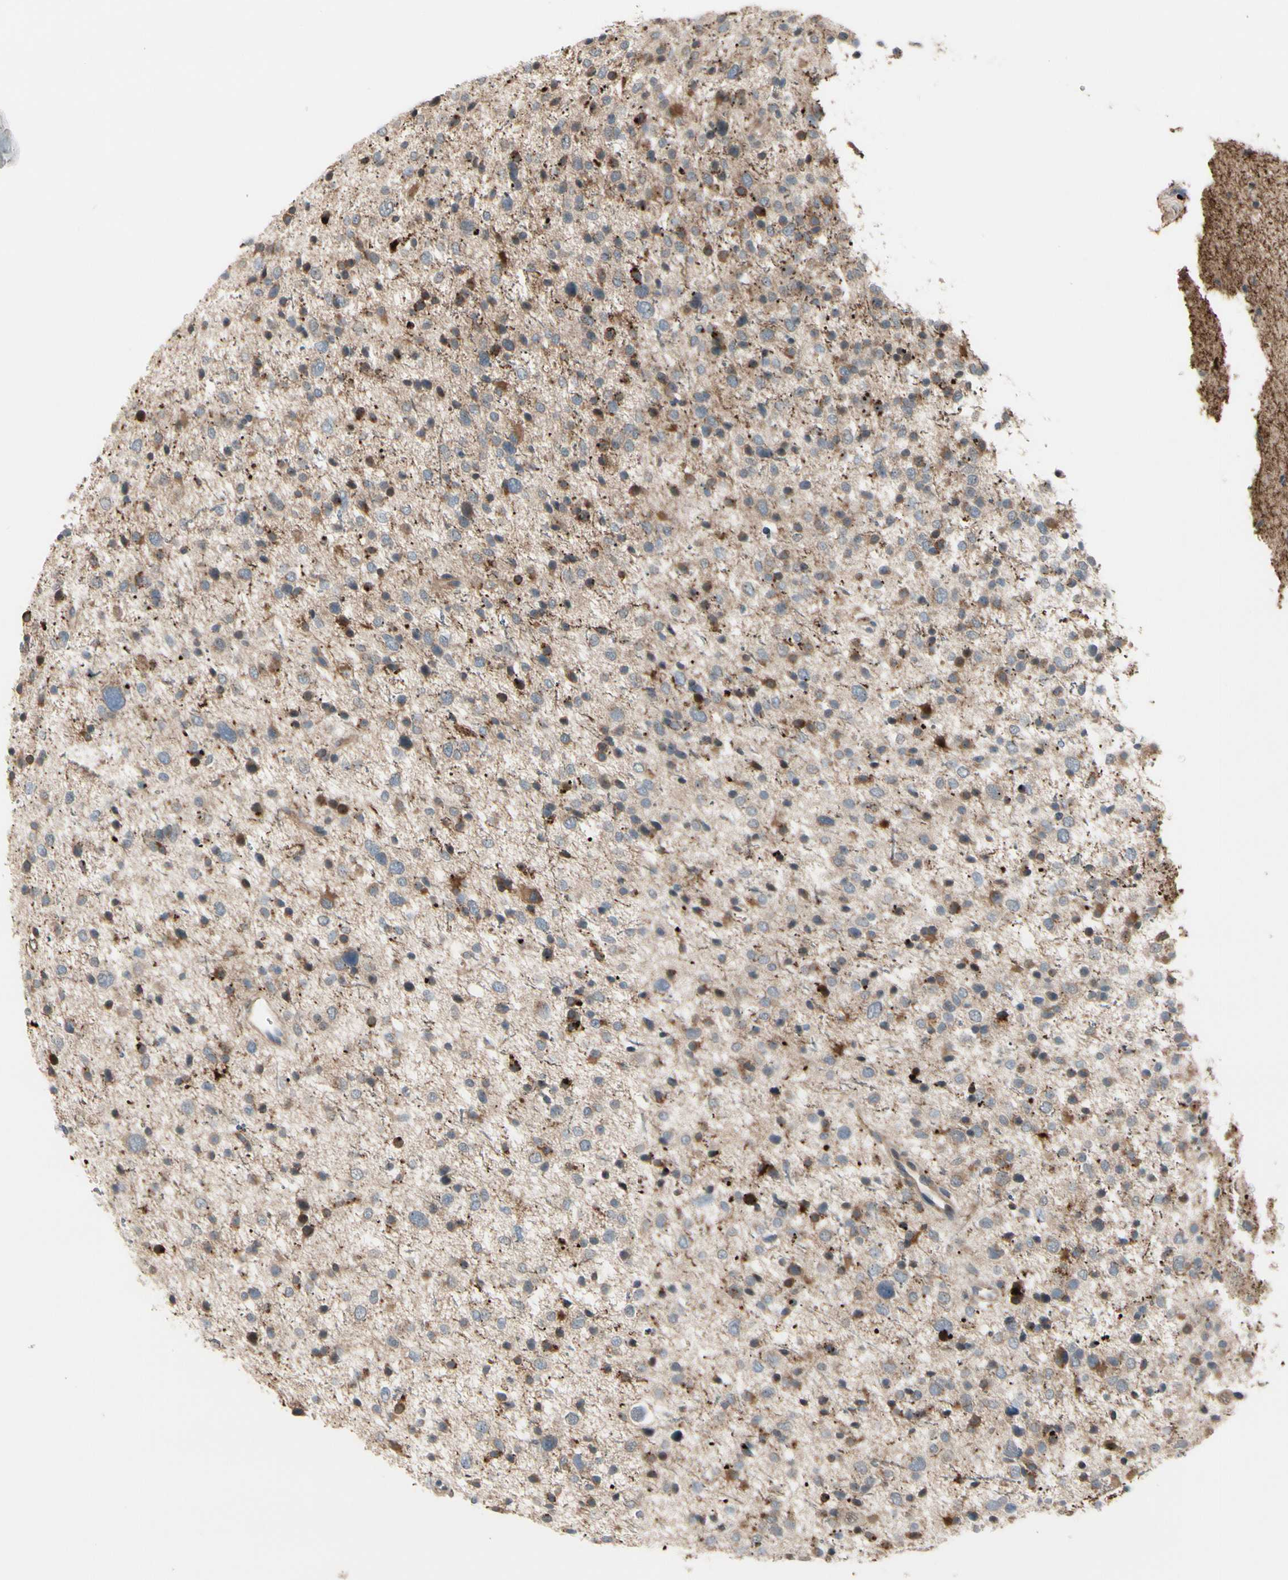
{"staining": {"intensity": "moderate", "quantity": "<25%", "location": "cytoplasmic/membranous,nuclear"}, "tissue": "glioma", "cell_type": "Tumor cells", "image_type": "cancer", "snomed": [{"axis": "morphology", "description": "Glioma, malignant, Low grade"}, {"axis": "topography", "description": "Brain"}], "caption": "Protein staining of malignant glioma (low-grade) tissue displays moderate cytoplasmic/membranous and nuclear expression in about <25% of tumor cells.", "gene": "SNX29", "patient": {"sex": "female", "age": 37}}